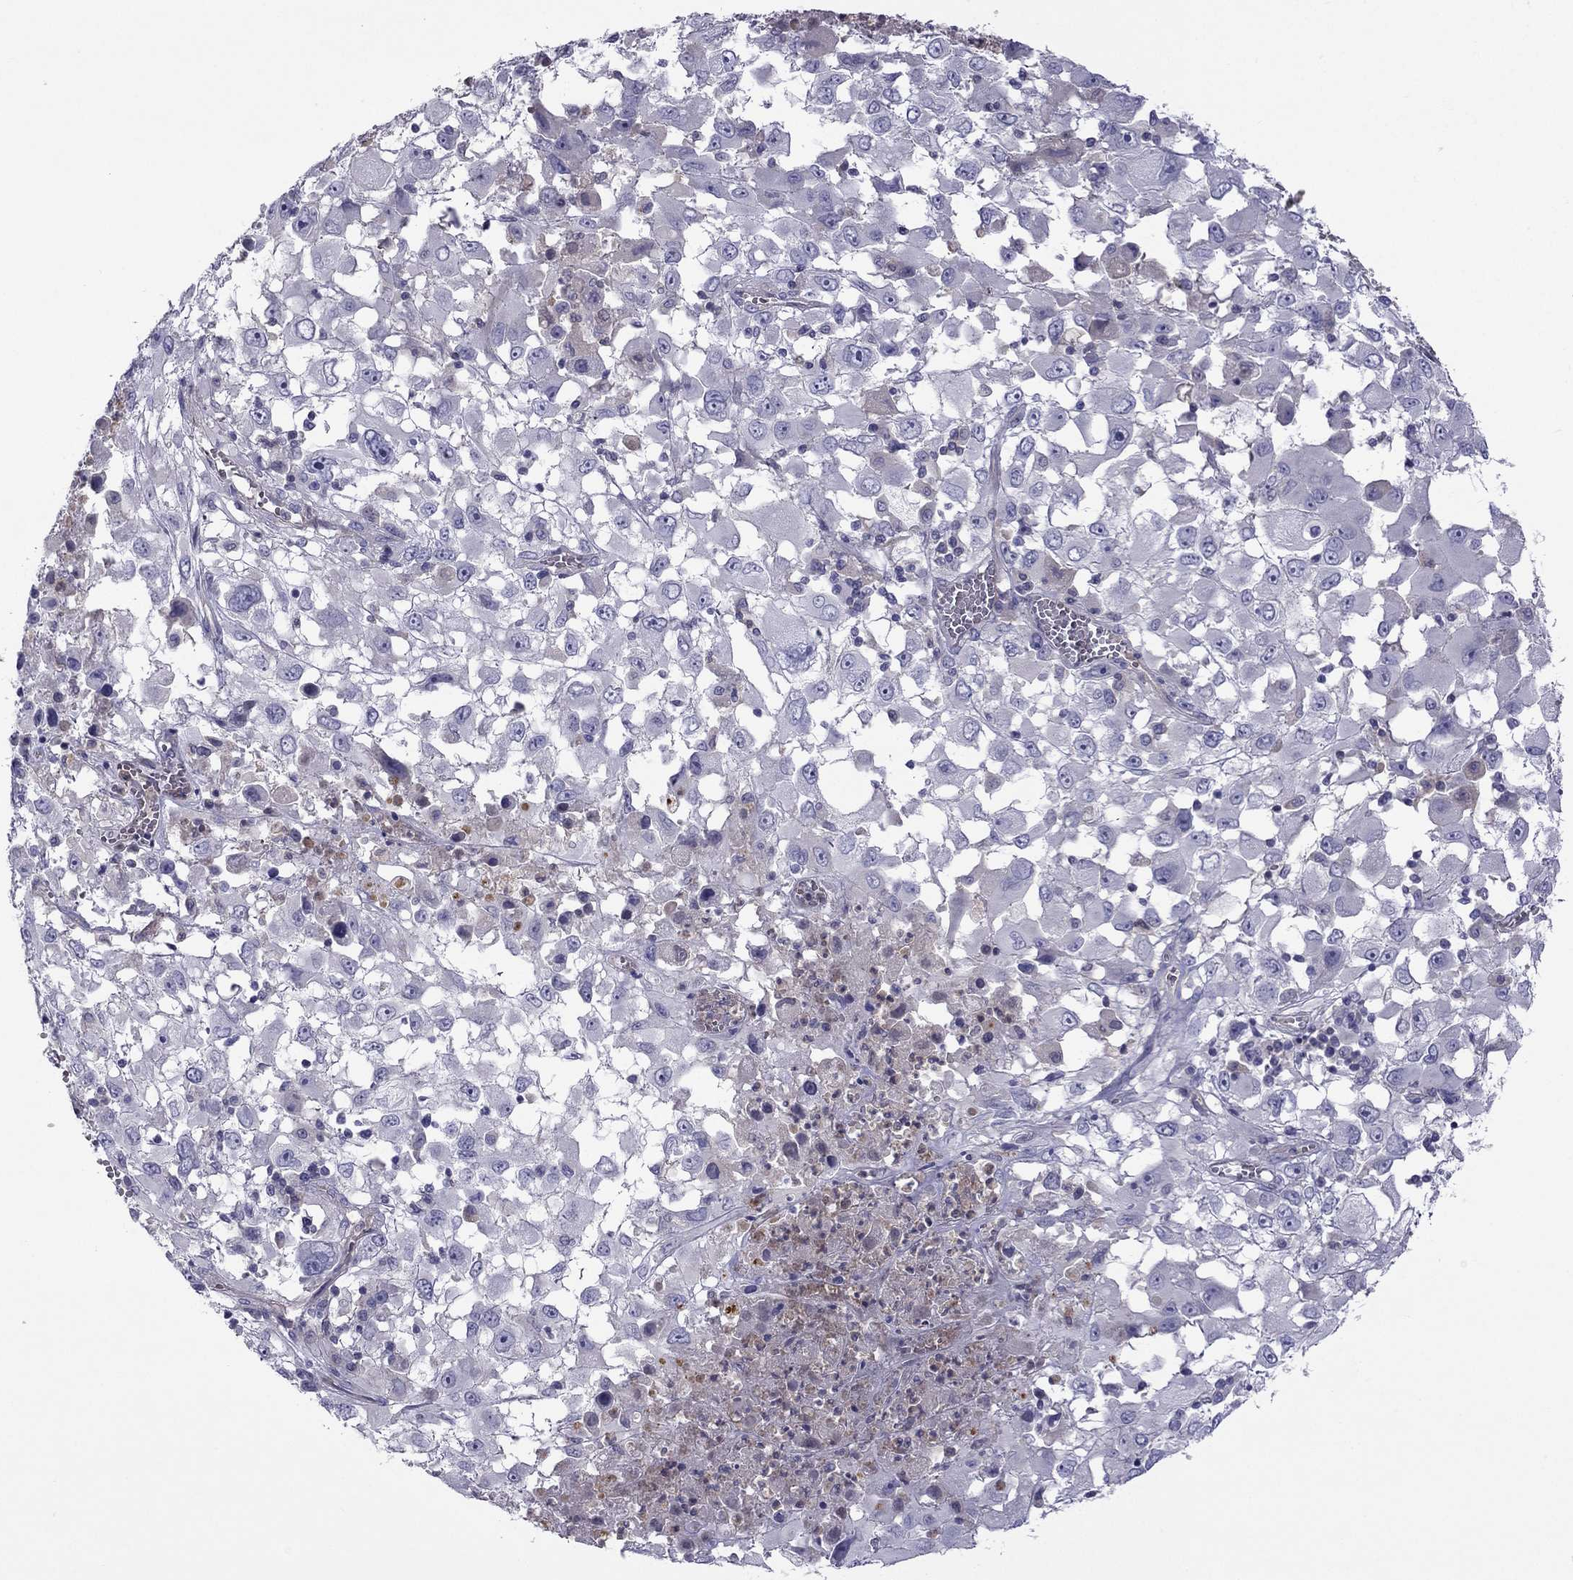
{"staining": {"intensity": "negative", "quantity": "none", "location": "none"}, "tissue": "melanoma", "cell_type": "Tumor cells", "image_type": "cancer", "snomed": [{"axis": "morphology", "description": "Malignant melanoma, Metastatic site"}, {"axis": "topography", "description": "Soft tissue"}], "caption": "IHC histopathology image of neoplastic tissue: human malignant melanoma (metastatic site) stained with DAB (3,3'-diaminobenzidine) shows no significant protein staining in tumor cells. (Brightfield microscopy of DAB immunohistochemistry (IHC) at high magnification).", "gene": "STOML3", "patient": {"sex": "male", "age": 50}}